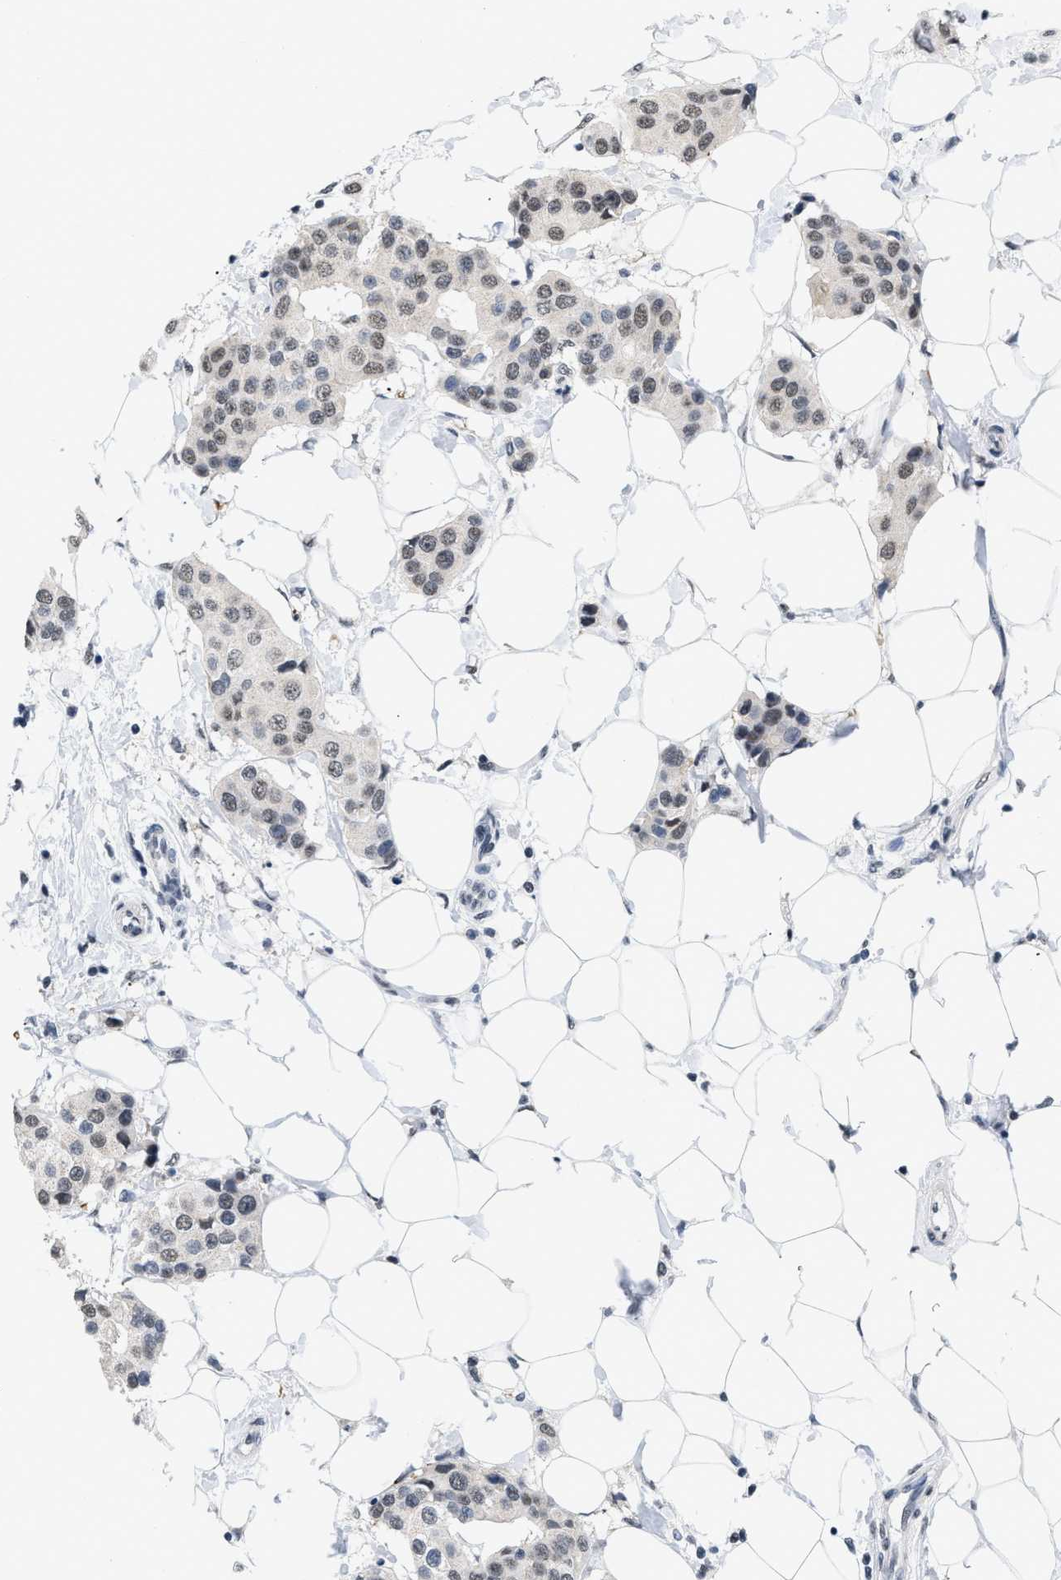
{"staining": {"intensity": "weak", "quantity": ">75%", "location": "nuclear"}, "tissue": "breast cancer", "cell_type": "Tumor cells", "image_type": "cancer", "snomed": [{"axis": "morphology", "description": "Normal tissue, NOS"}, {"axis": "morphology", "description": "Duct carcinoma"}, {"axis": "topography", "description": "Breast"}], "caption": "Immunohistochemistry (DAB (3,3'-diaminobenzidine)) staining of intraductal carcinoma (breast) exhibits weak nuclear protein staining in about >75% of tumor cells. Ihc stains the protein in brown and the nuclei are stained blue.", "gene": "RAF1", "patient": {"sex": "female", "age": 39}}